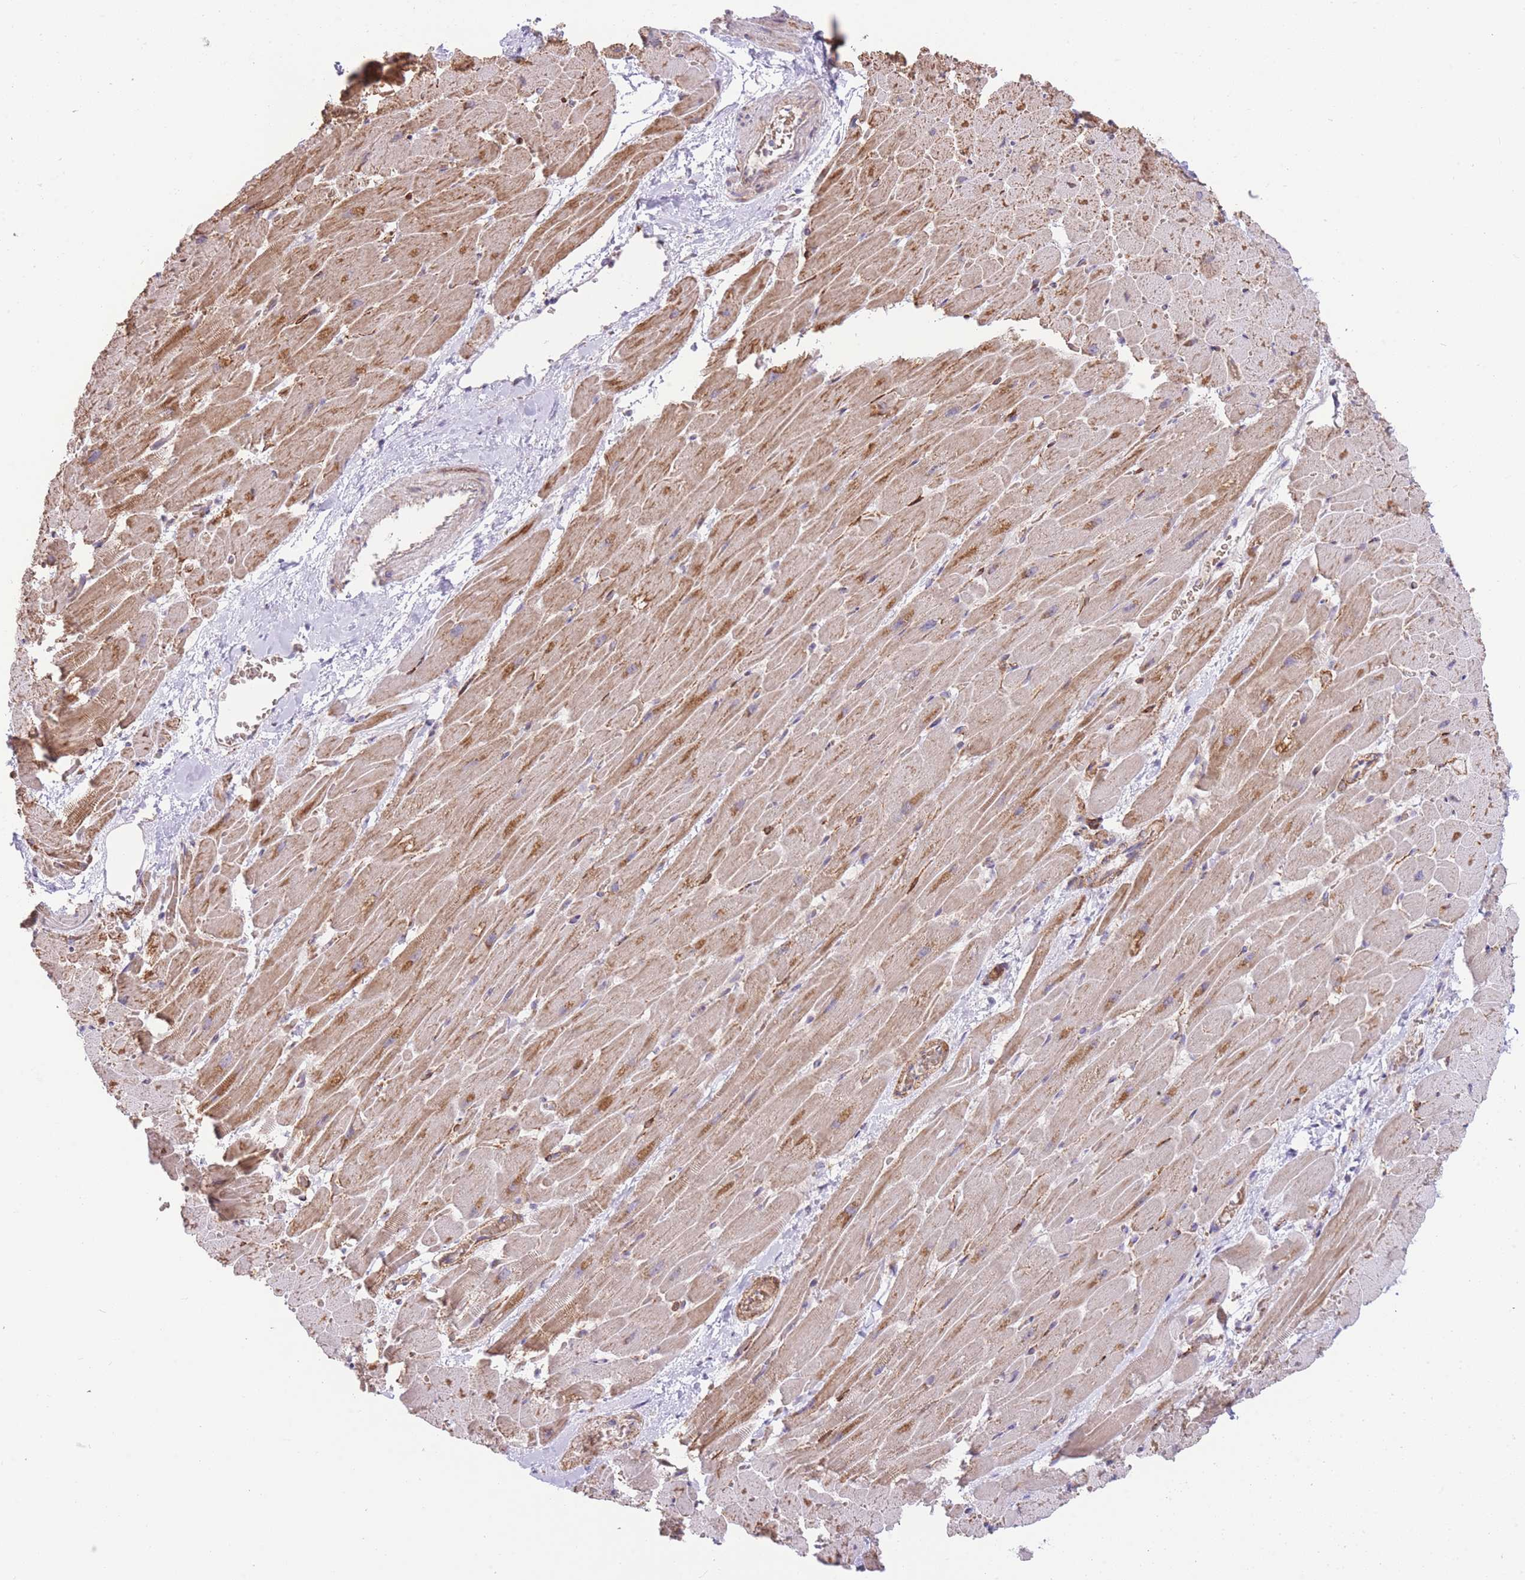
{"staining": {"intensity": "moderate", "quantity": ">75%", "location": "cytoplasmic/membranous"}, "tissue": "heart muscle", "cell_type": "Cardiomyocytes", "image_type": "normal", "snomed": [{"axis": "morphology", "description": "Normal tissue, NOS"}, {"axis": "topography", "description": "Heart"}], "caption": "Human heart muscle stained with a brown dye demonstrates moderate cytoplasmic/membranous positive staining in approximately >75% of cardiomyocytes.", "gene": "BOLA2B", "patient": {"sex": "male", "age": 37}}